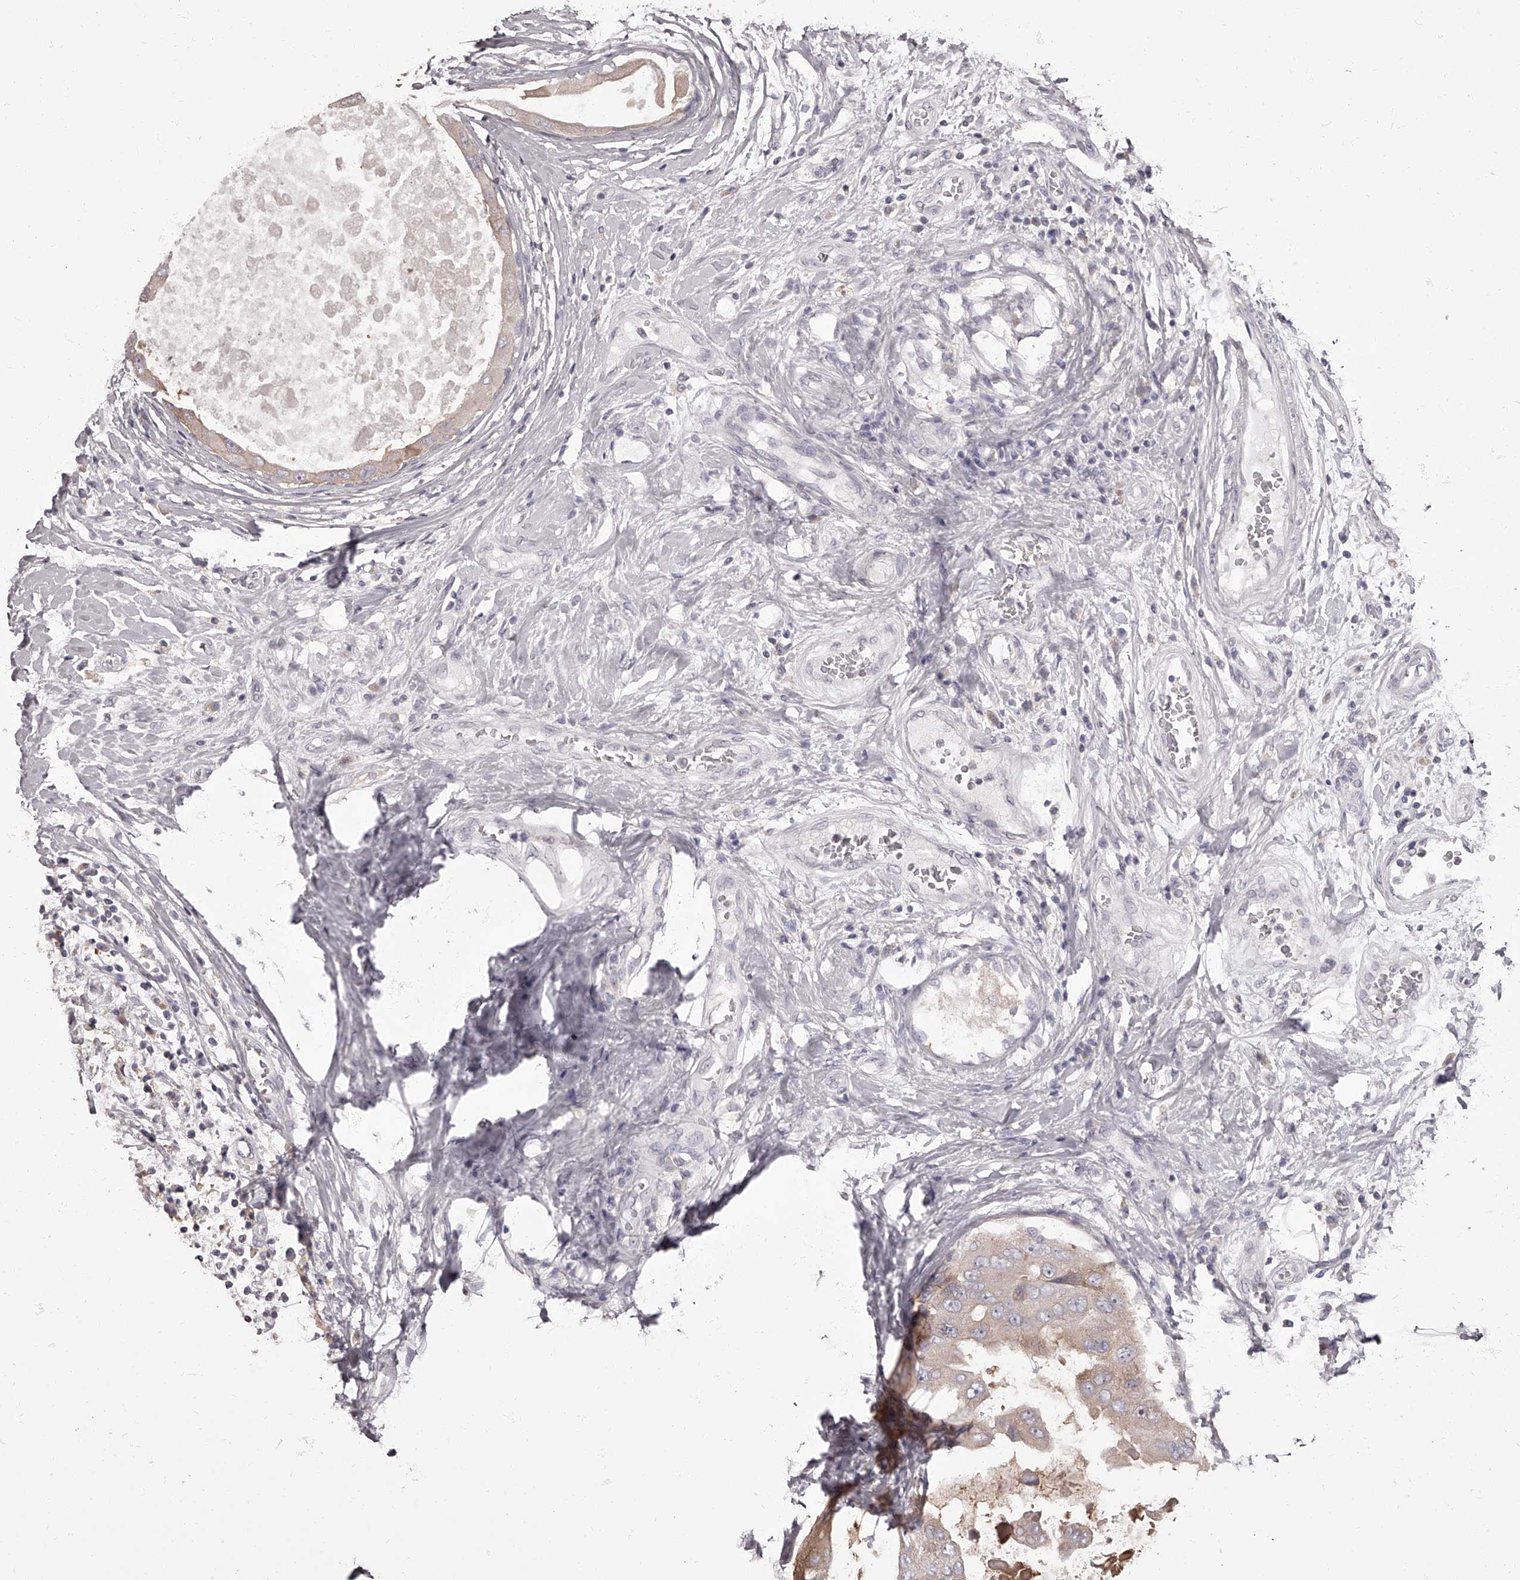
{"staining": {"intensity": "weak", "quantity": "<25%", "location": "cytoplasmic/membranous"}, "tissue": "breast cancer", "cell_type": "Tumor cells", "image_type": "cancer", "snomed": [{"axis": "morphology", "description": "Duct carcinoma"}, {"axis": "topography", "description": "Breast"}], "caption": "This image is of breast cancer stained with IHC to label a protein in brown with the nuclei are counter-stained blue. There is no positivity in tumor cells.", "gene": "APEH", "patient": {"sex": "female", "age": 27}}